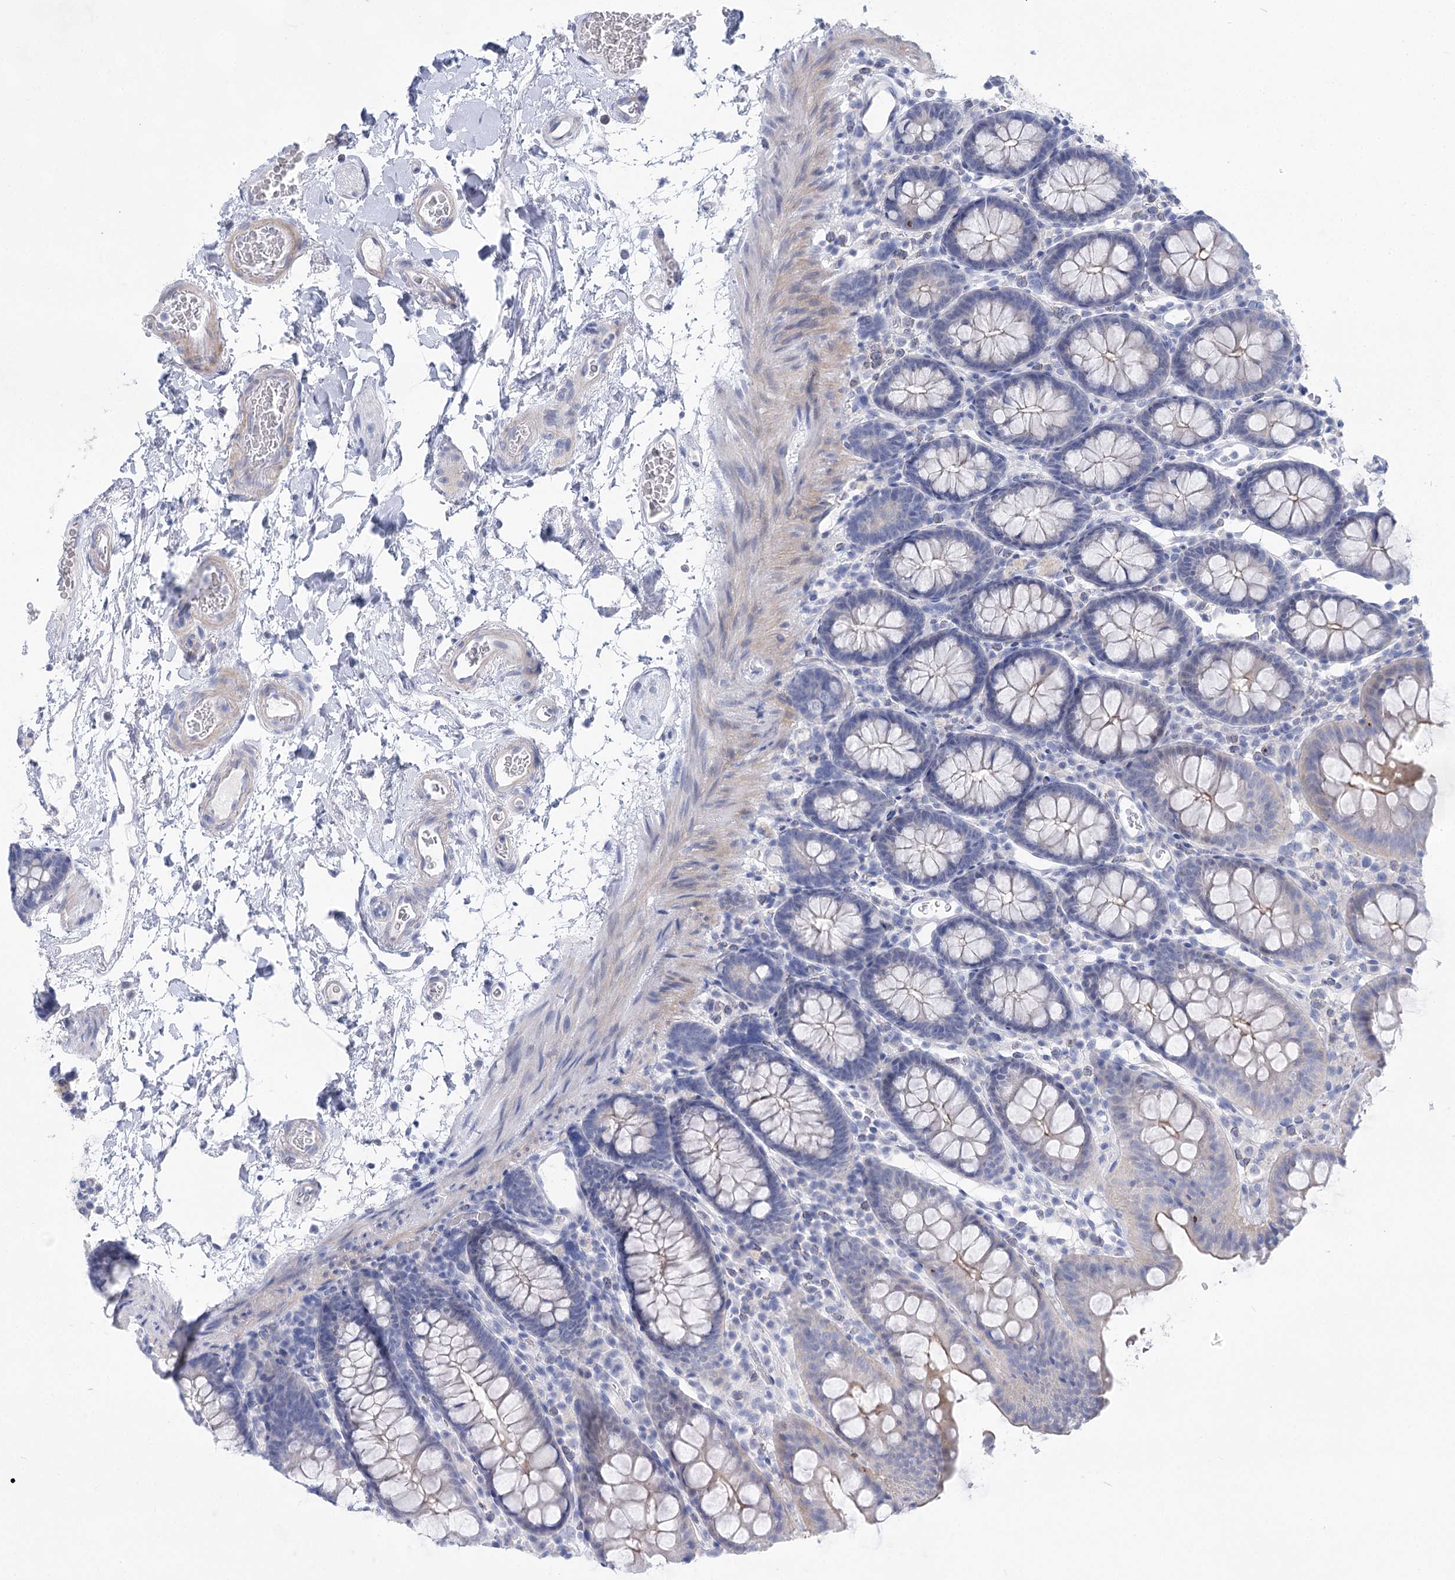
{"staining": {"intensity": "negative", "quantity": "none", "location": "none"}, "tissue": "colon", "cell_type": "Endothelial cells", "image_type": "normal", "snomed": [{"axis": "morphology", "description": "Normal tissue, NOS"}, {"axis": "topography", "description": "Colon"}], "caption": "Immunohistochemistry (IHC) of unremarkable human colon reveals no expression in endothelial cells.", "gene": "WDR74", "patient": {"sex": "male", "age": 75}}